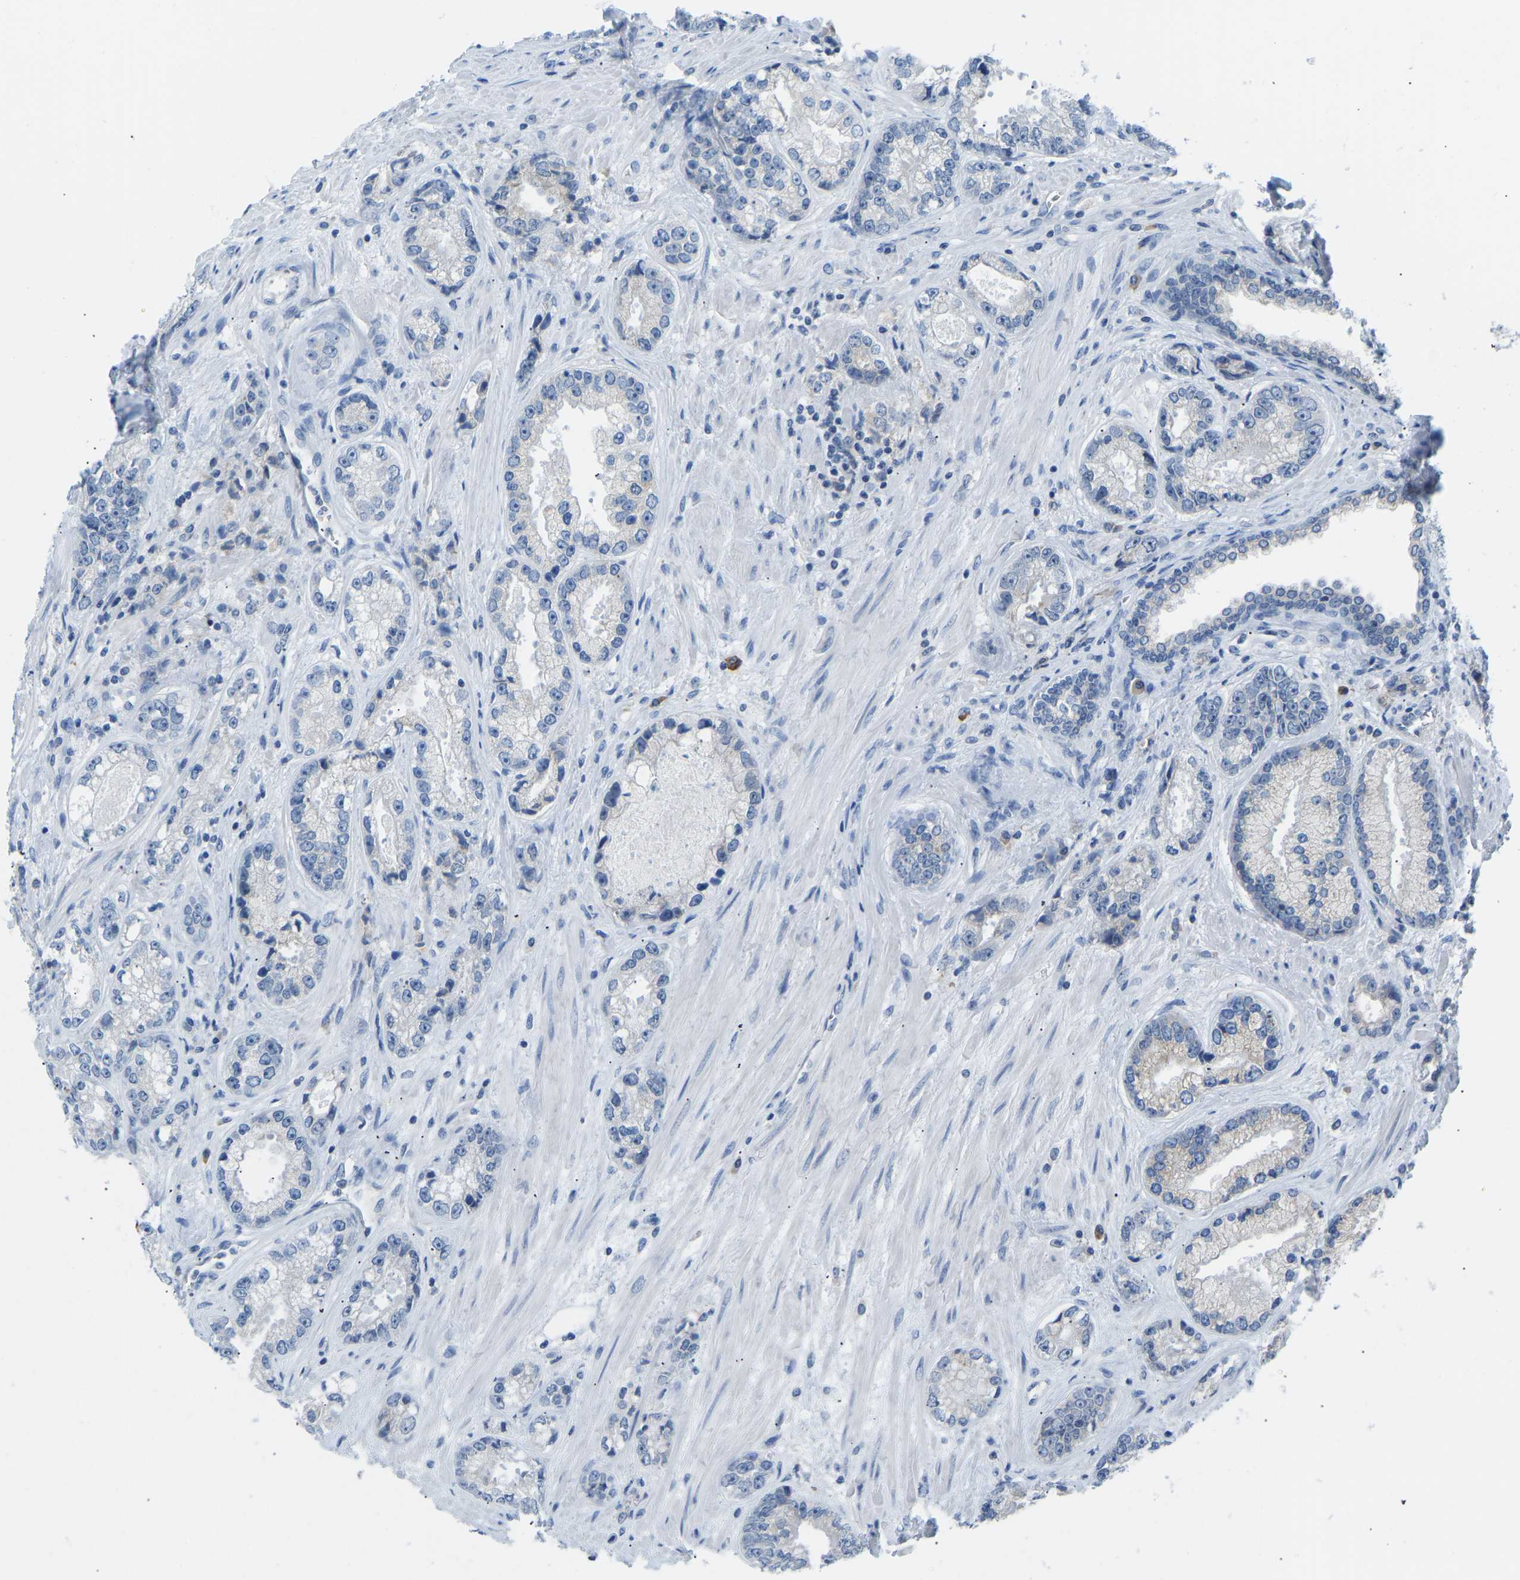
{"staining": {"intensity": "negative", "quantity": "none", "location": "none"}, "tissue": "prostate cancer", "cell_type": "Tumor cells", "image_type": "cancer", "snomed": [{"axis": "morphology", "description": "Adenocarcinoma, High grade"}, {"axis": "topography", "description": "Prostate"}], "caption": "This is an immunohistochemistry (IHC) image of prostate cancer (high-grade adenocarcinoma). There is no staining in tumor cells.", "gene": "VRK1", "patient": {"sex": "male", "age": 61}}